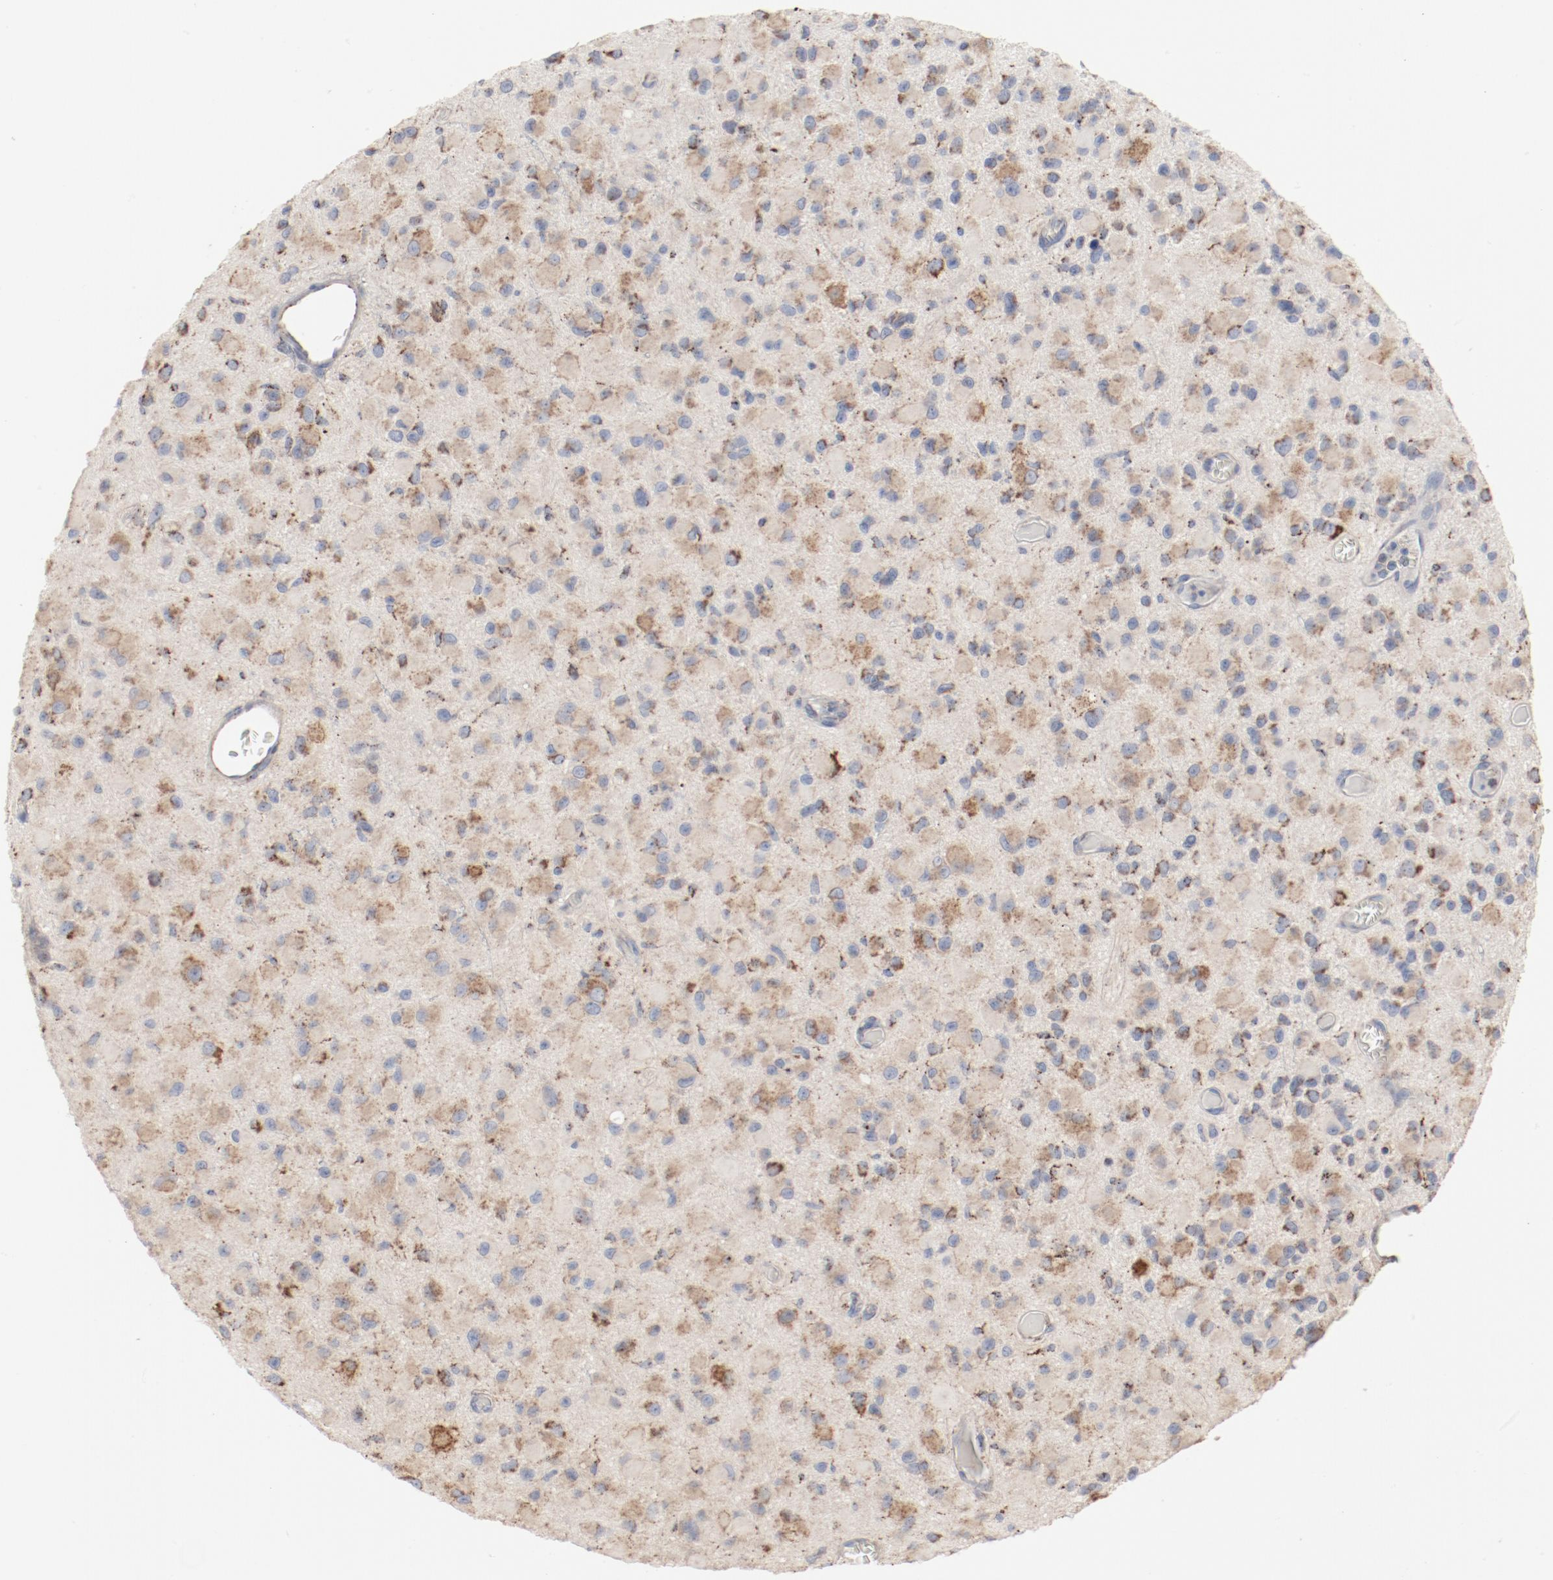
{"staining": {"intensity": "weak", "quantity": ">75%", "location": "cytoplasmic/membranous"}, "tissue": "glioma", "cell_type": "Tumor cells", "image_type": "cancer", "snomed": [{"axis": "morphology", "description": "Glioma, malignant, Low grade"}, {"axis": "topography", "description": "Brain"}], "caption": "Tumor cells reveal low levels of weak cytoplasmic/membranous staining in about >75% of cells in glioma.", "gene": "SETD3", "patient": {"sex": "male", "age": 42}}